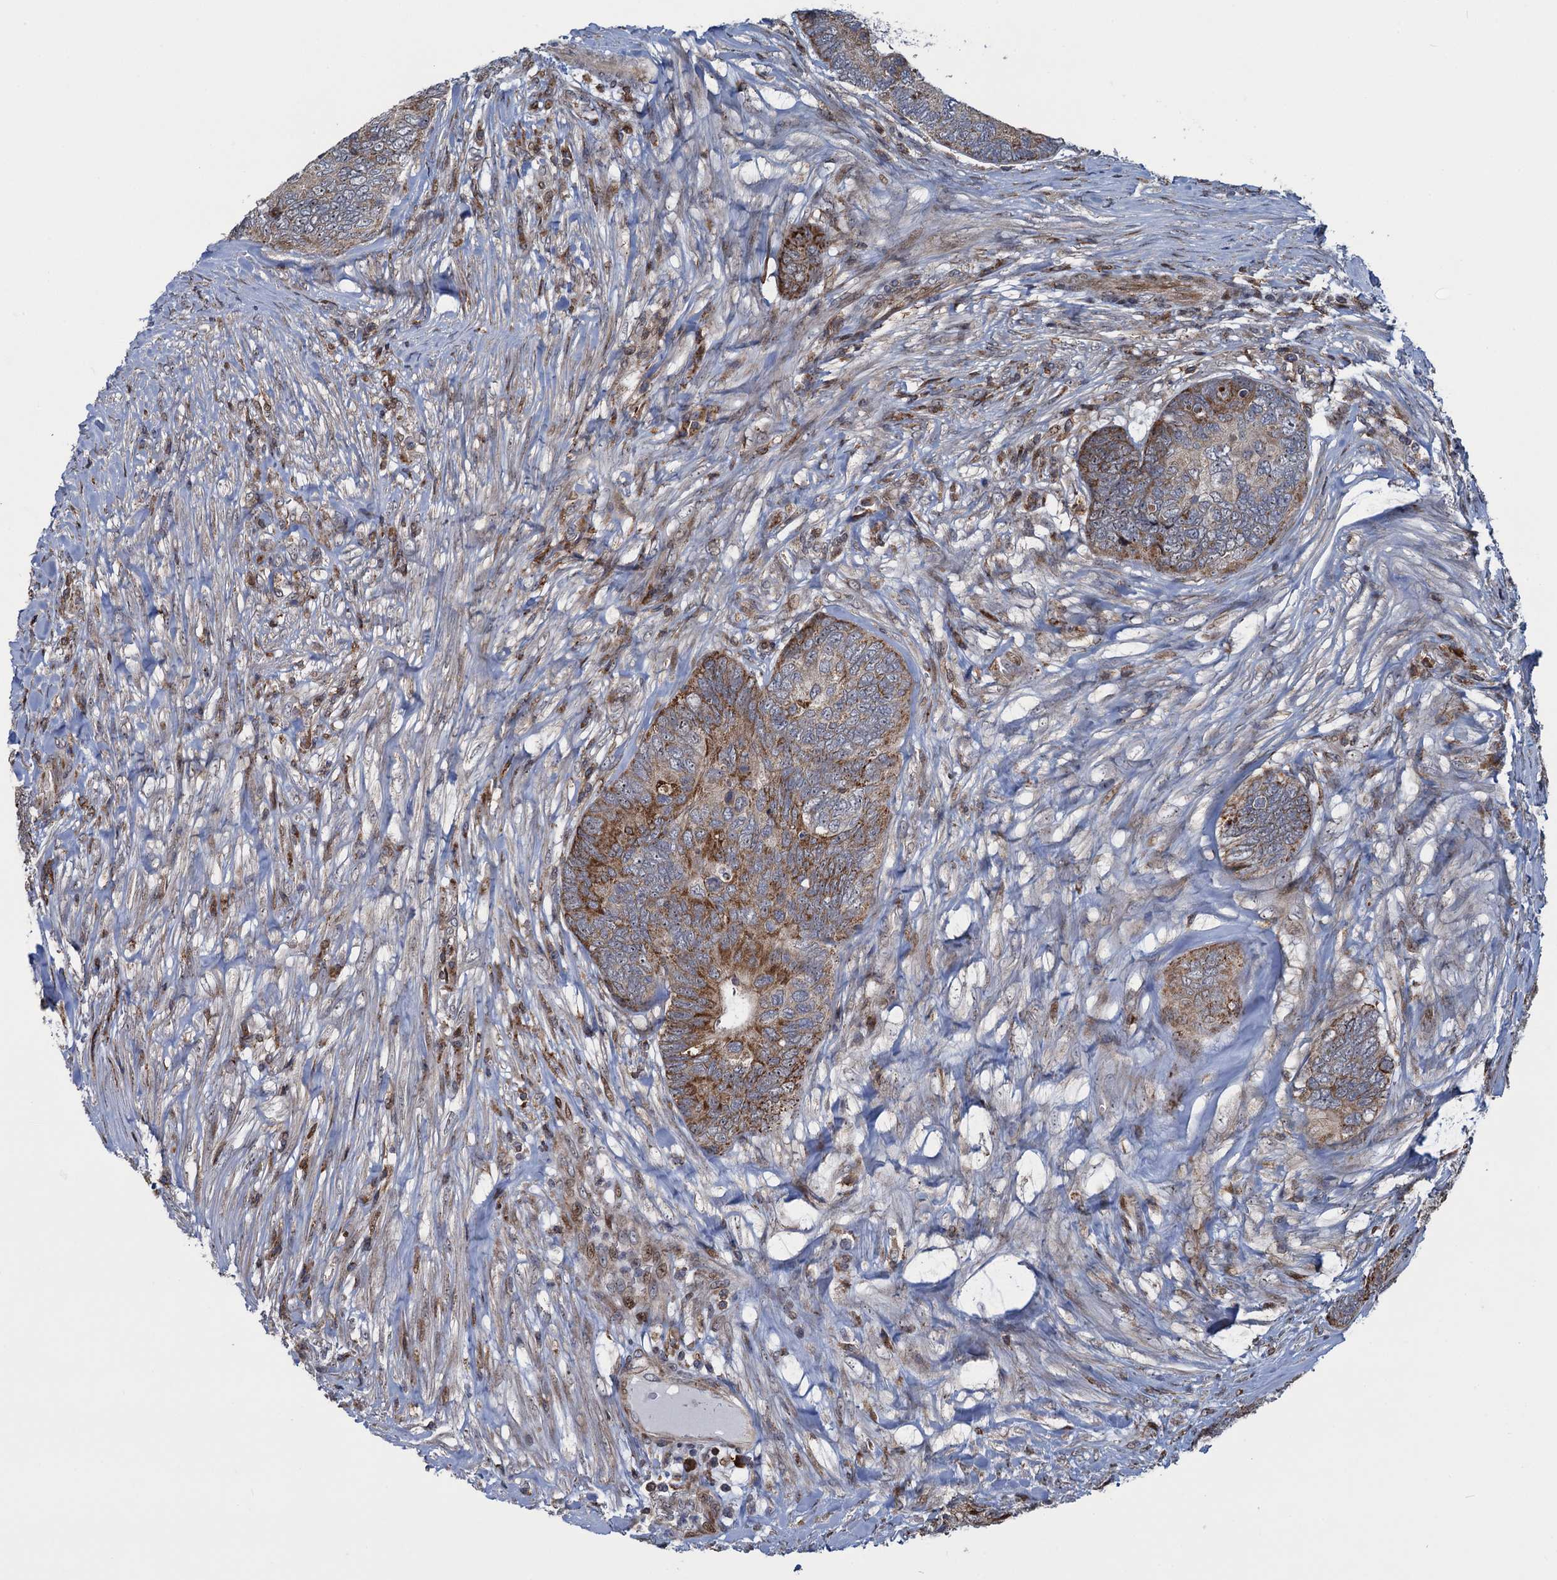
{"staining": {"intensity": "moderate", "quantity": "25%-75%", "location": "cytoplasmic/membranous"}, "tissue": "colorectal cancer", "cell_type": "Tumor cells", "image_type": "cancer", "snomed": [{"axis": "morphology", "description": "Adenocarcinoma, NOS"}, {"axis": "topography", "description": "Colon"}], "caption": "IHC histopathology image of human colorectal cancer stained for a protein (brown), which exhibits medium levels of moderate cytoplasmic/membranous positivity in about 25%-75% of tumor cells.", "gene": "CCDC102A", "patient": {"sex": "female", "age": 67}}